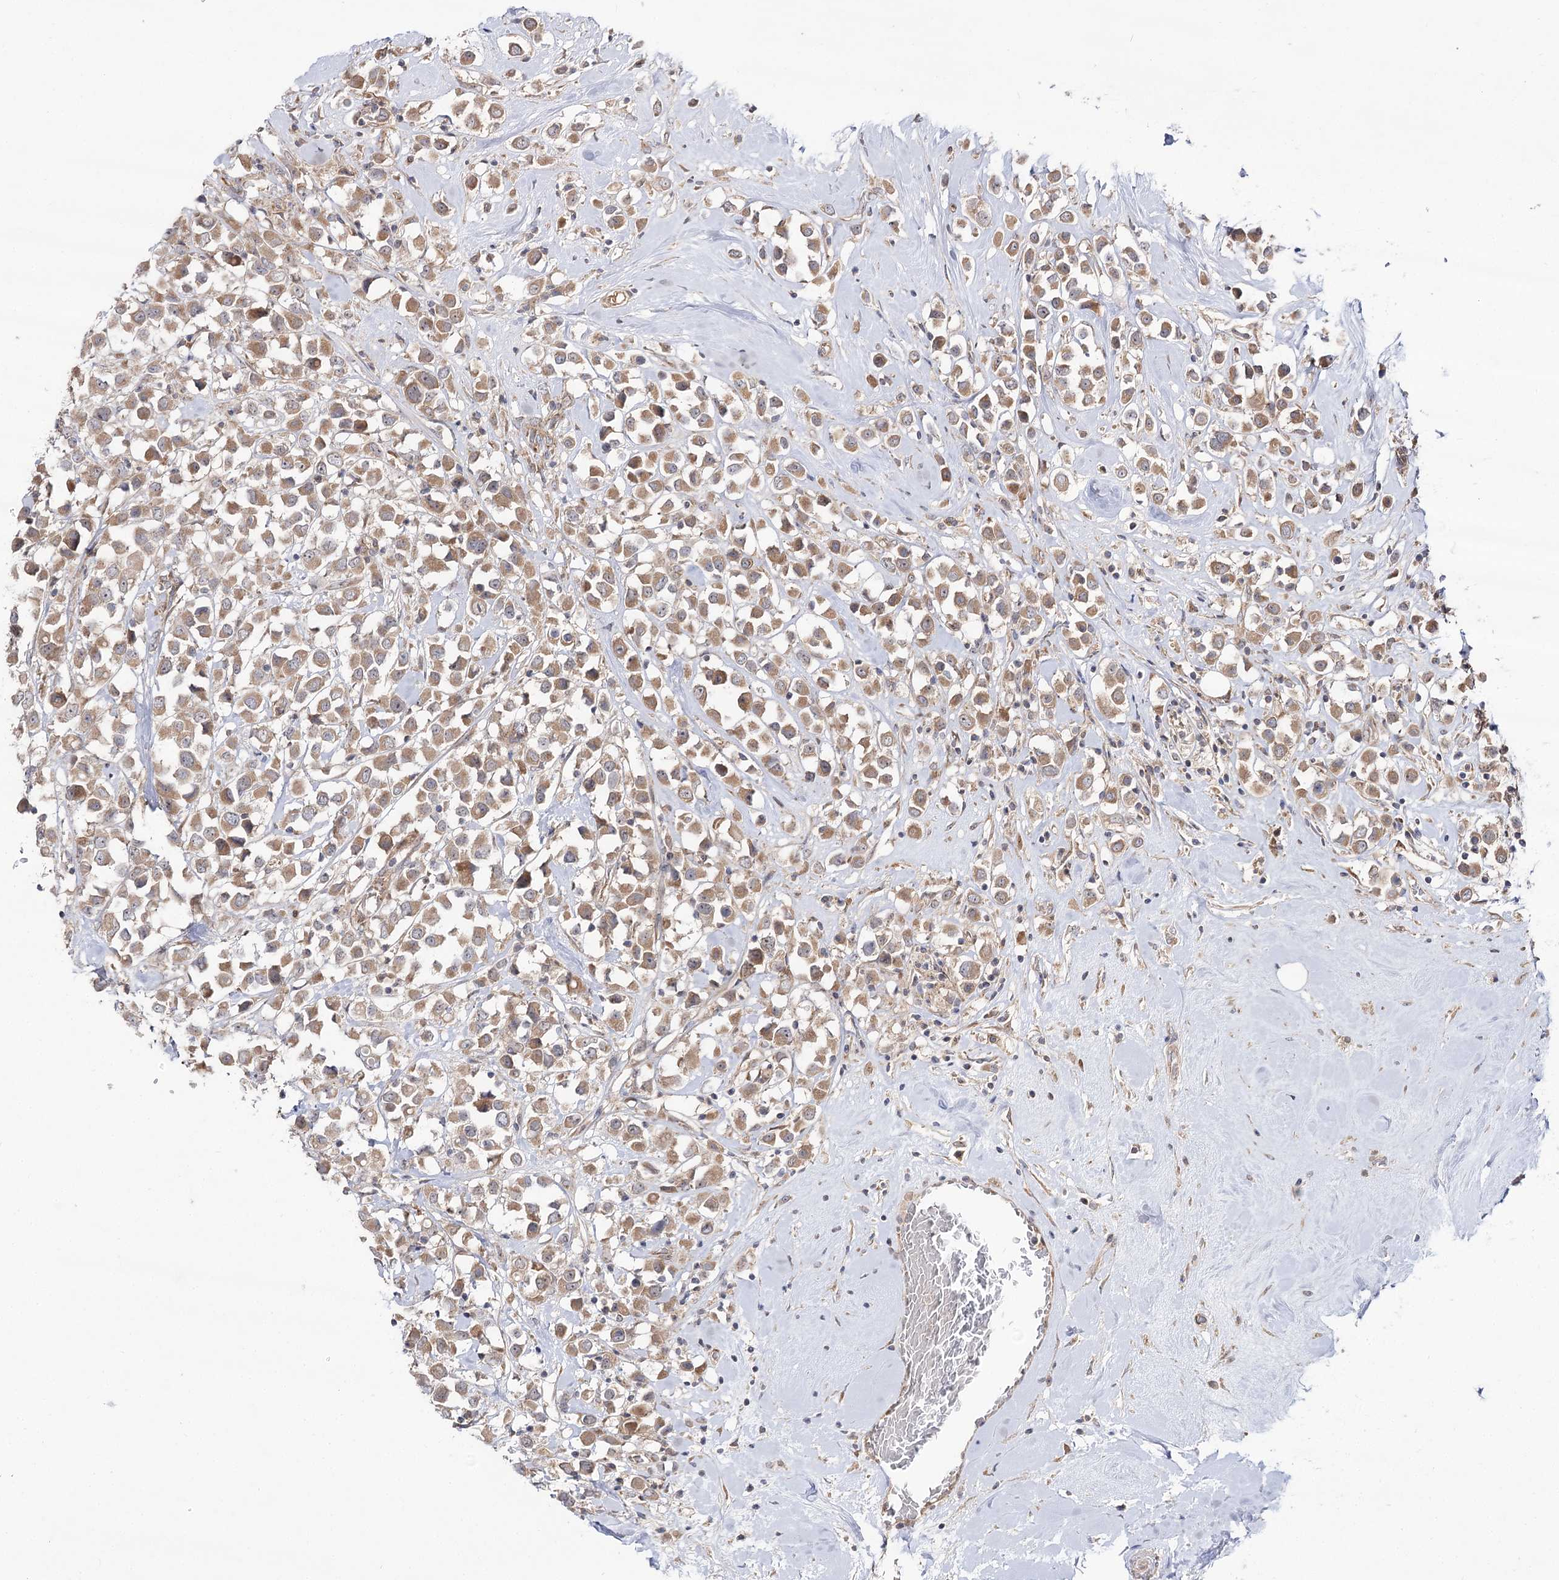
{"staining": {"intensity": "moderate", "quantity": ">75%", "location": "cytoplasmic/membranous"}, "tissue": "breast cancer", "cell_type": "Tumor cells", "image_type": "cancer", "snomed": [{"axis": "morphology", "description": "Duct carcinoma"}, {"axis": "topography", "description": "Breast"}], "caption": "Immunohistochemical staining of human invasive ductal carcinoma (breast) demonstrates medium levels of moderate cytoplasmic/membranous expression in approximately >75% of tumor cells.", "gene": "C11orf80", "patient": {"sex": "female", "age": 61}}